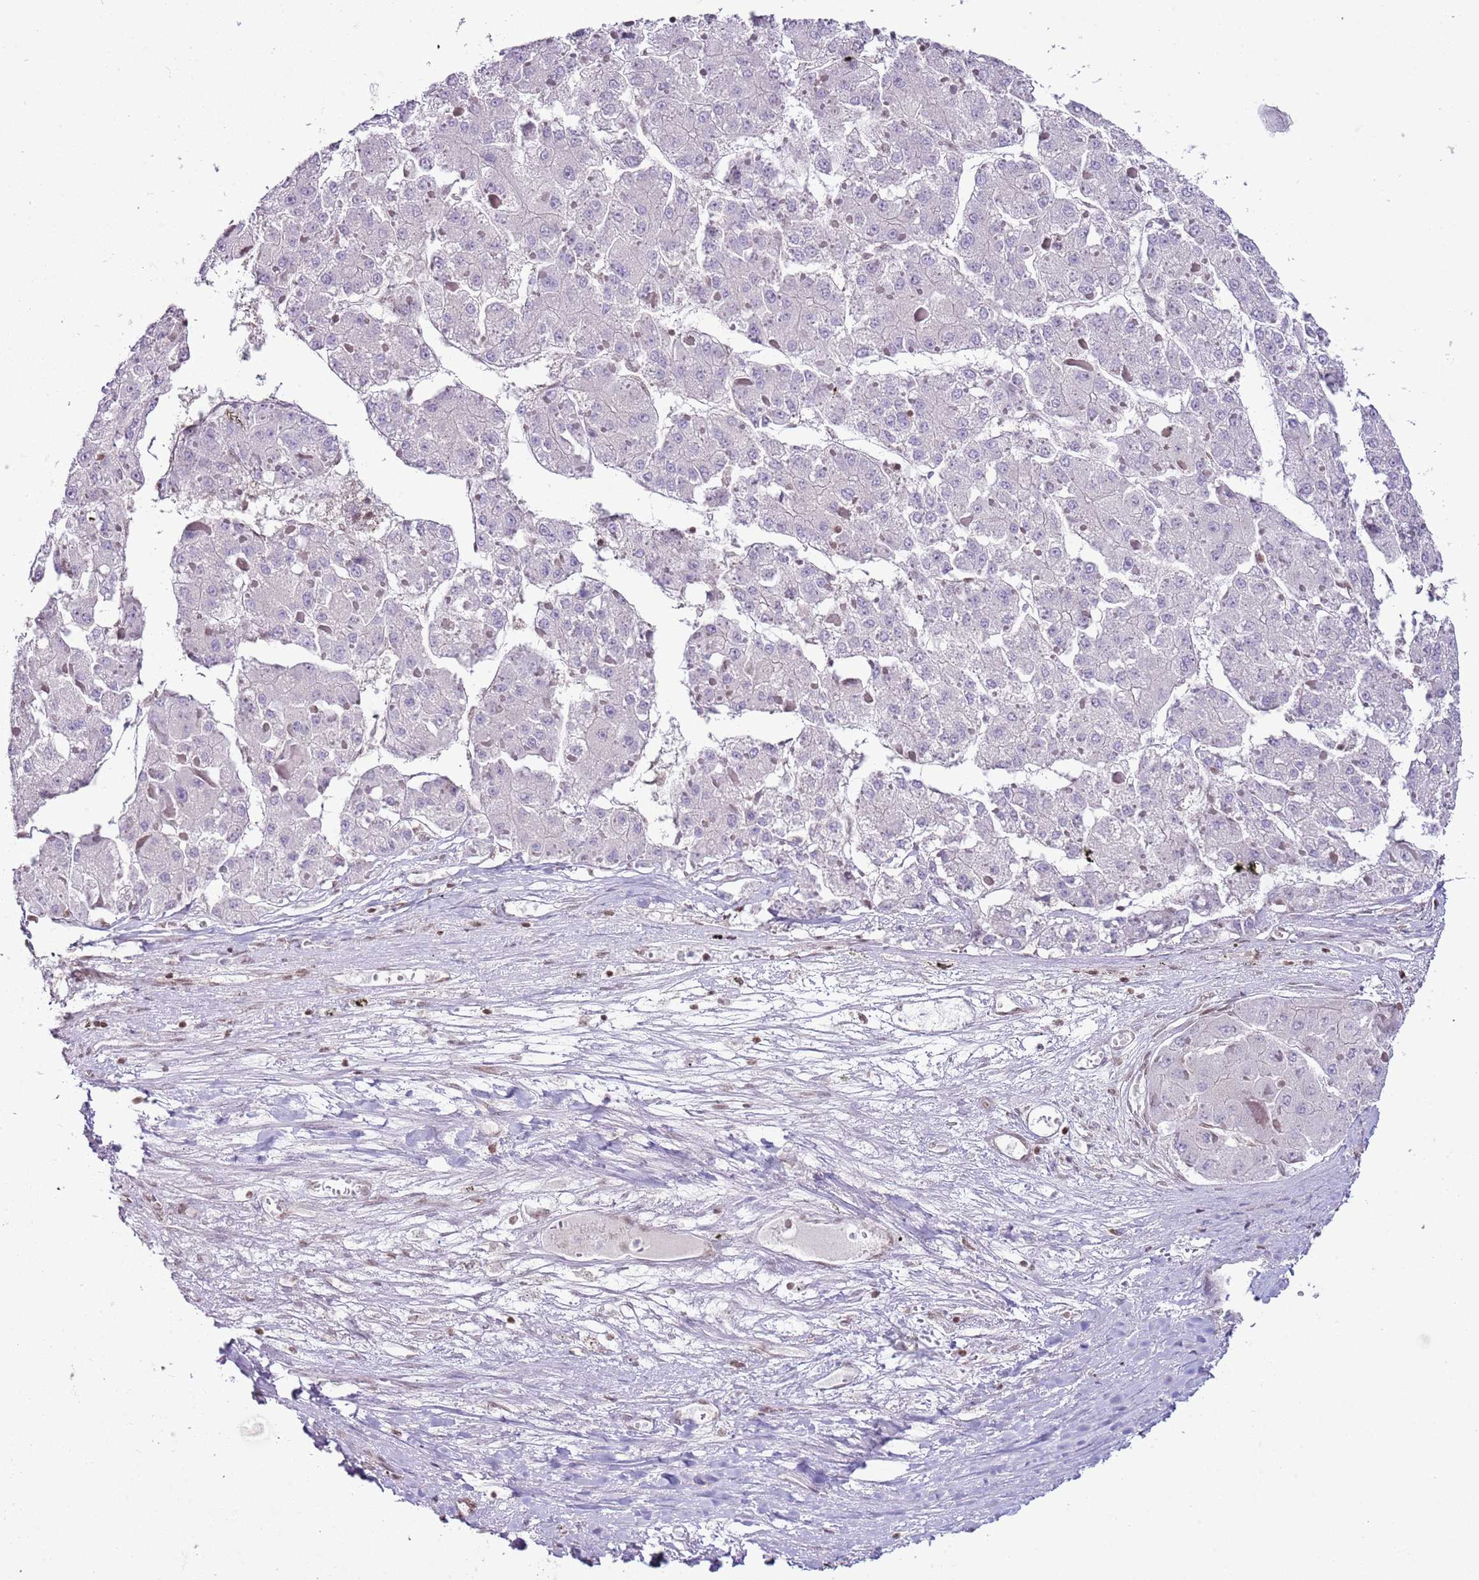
{"staining": {"intensity": "negative", "quantity": "none", "location": "none"}, "tissue": "liver cancer", "cell_type": "Tumor cells", "image_type": "cancer", "snomed": [{"axis": "morphology", "description": "Carcinoma, Hepatocellular, NOS"}, {"axis": "topography", "description": "Liver"}], "caption": "Protein analysis of hepatocellular carcinoma (liver) reveals no significant staining in tumor cells.", "gene": "SELENOH", "patient": {"sex": "female", "age": 73}}